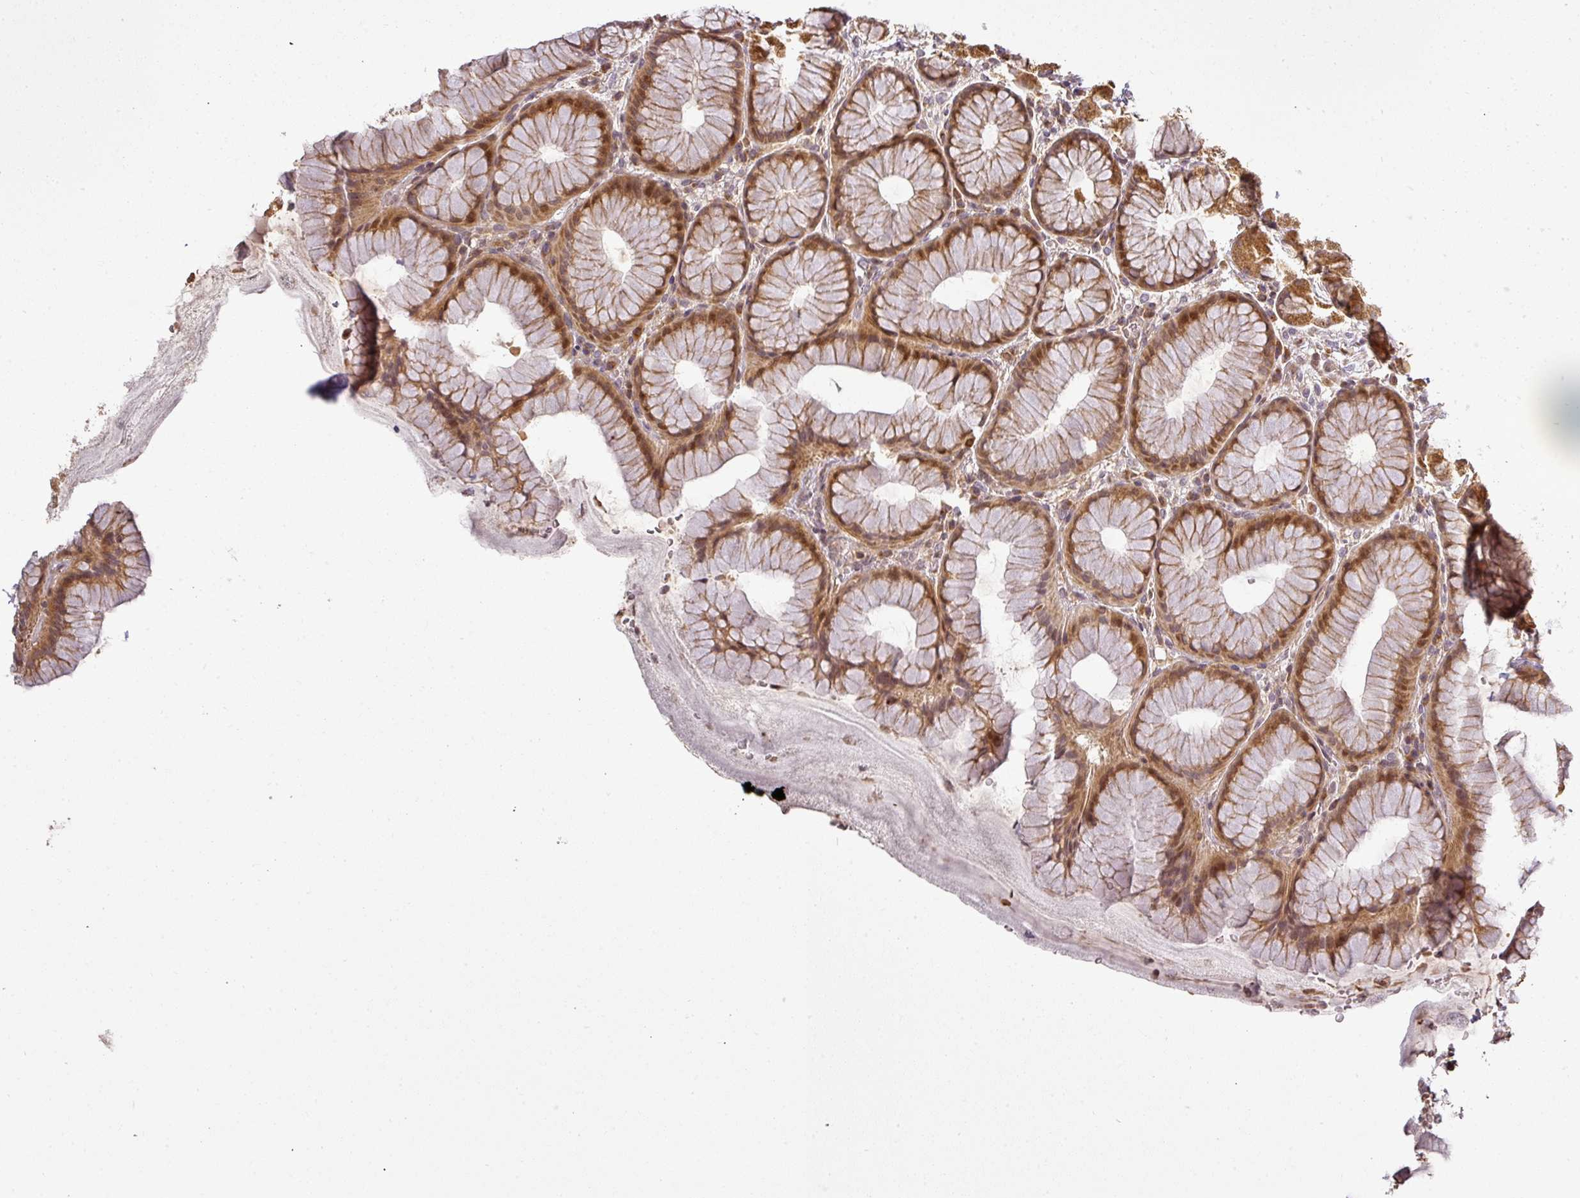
{"staining": {"intensity": "moderate", "quantity": ">75%", "location": "cytoplasmic/membranous,nuclear"}, "tissue": "stomach", "cell_type": "Glandular cells", "image_type": "normal", "snomed": [{"axis": "morphology", "description": "Normal tissue, NOS"}, {"axis": "topography", "description": "Stomach"}], "caption": "Immunohistochemistry staining of benign stomach, which displays medium levels of moderate cytoplasmic/membranous,nuclear positivity in approximately >75% of glandular cells indicating moderate cytoplasmic/membranous,nuclear protein positivity. The staining was performed using DAB (brown) for protein detection and nuclei were counterstained in hematoxylin (blue).", "gene": "FAIM", "patient": {"sex": "male", "age": 57}}